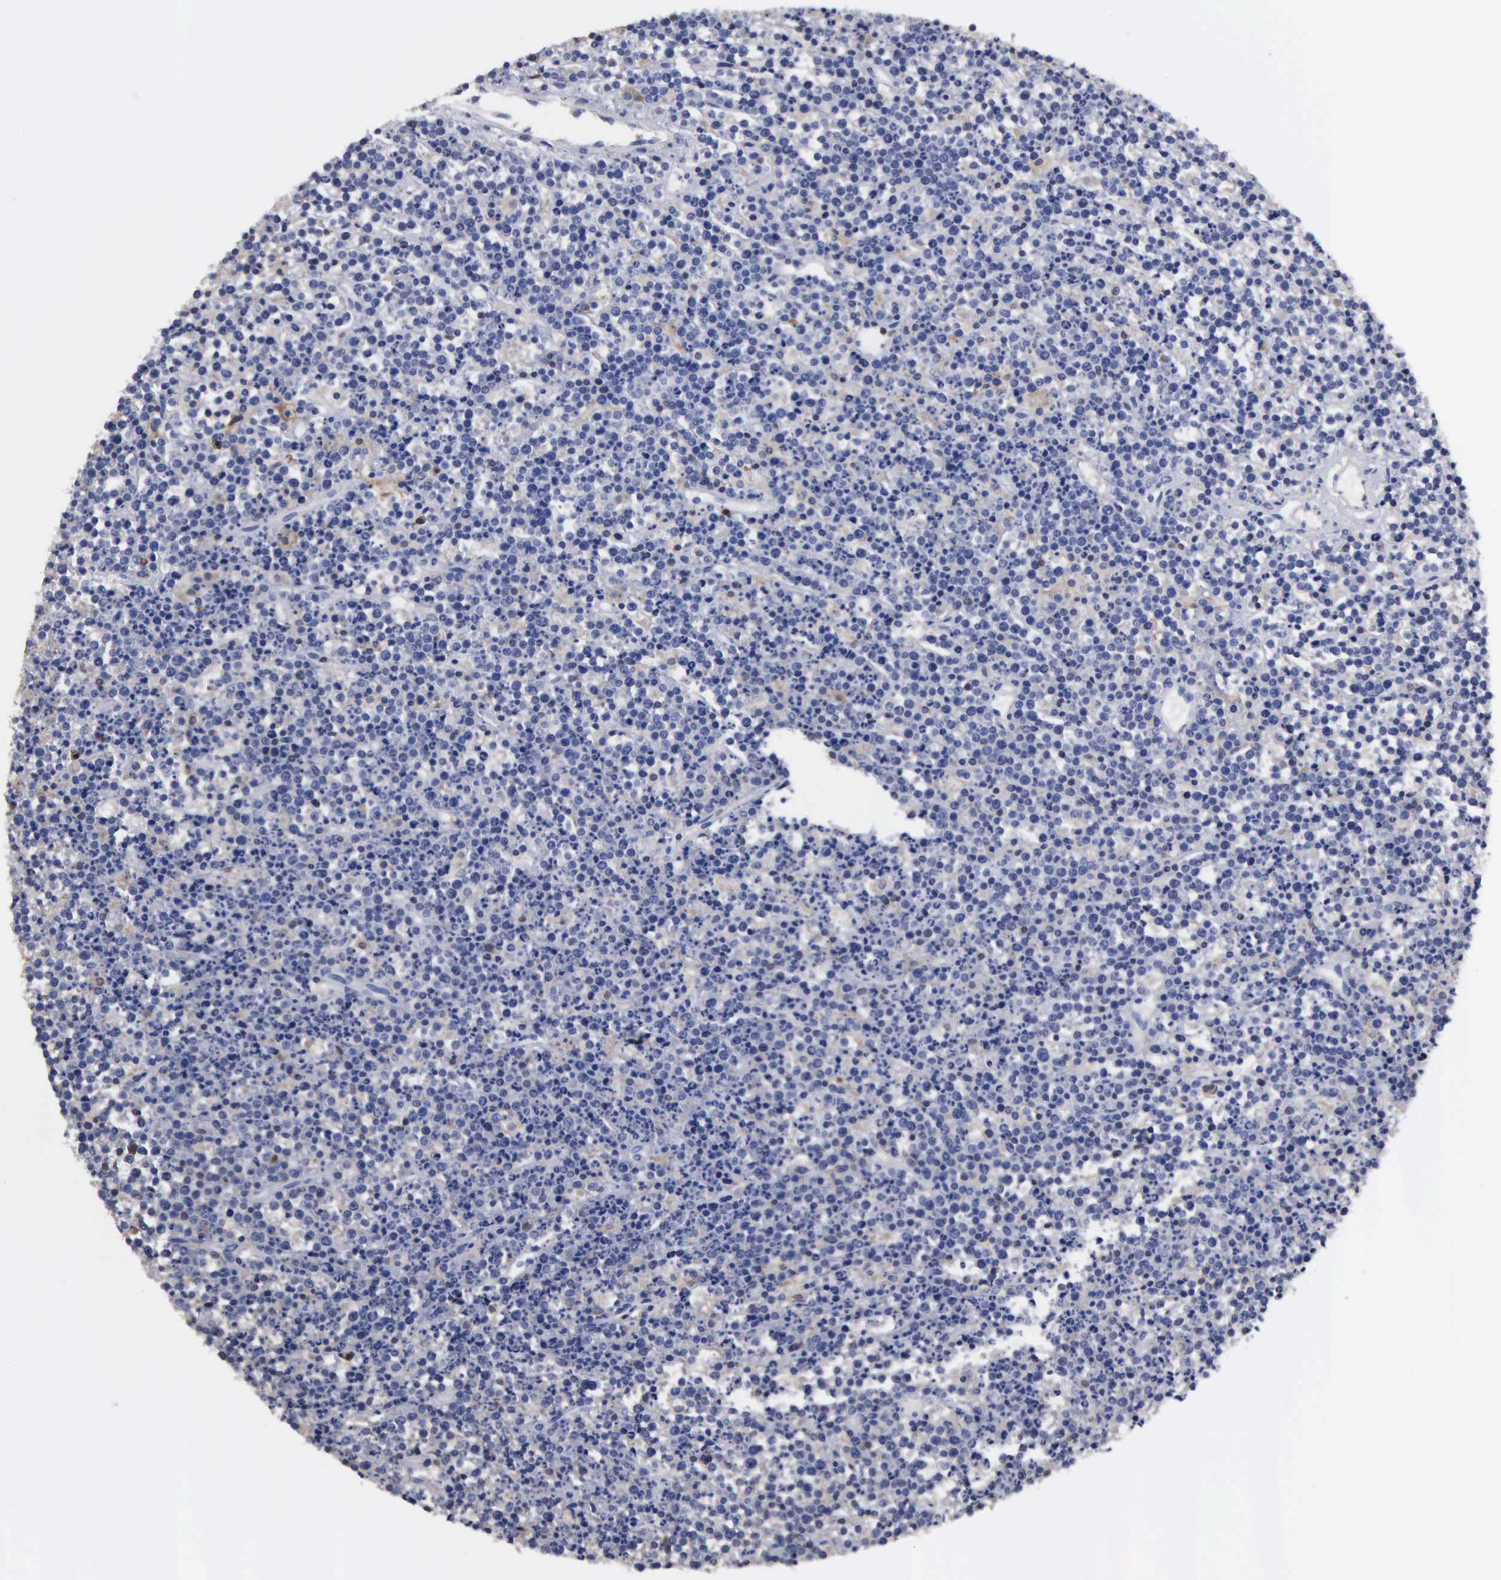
{"staining": {"intensity": "negative", "quantity": "none", "location": "none"}, "tissue": "lymphoma", "cell_type": "Tumor cells", "image_type": "cancer", "snomed": [{"axis": "morphology", "description": "Malignant lymphoma, non-Hodgkin's type, High grade"}, {"axis": "topography", "description": "Ovary"}], "caption": "Tumor cells are negative for protein expression in human malignant lymphoma, non-Hodgkin's type (high-grade). The staining is performed using DAB brown chromogen with nuclei counter-stained in using hematoxylin.", "gene": "G6PD", "patient": {"sex": "female", "age": 56}}